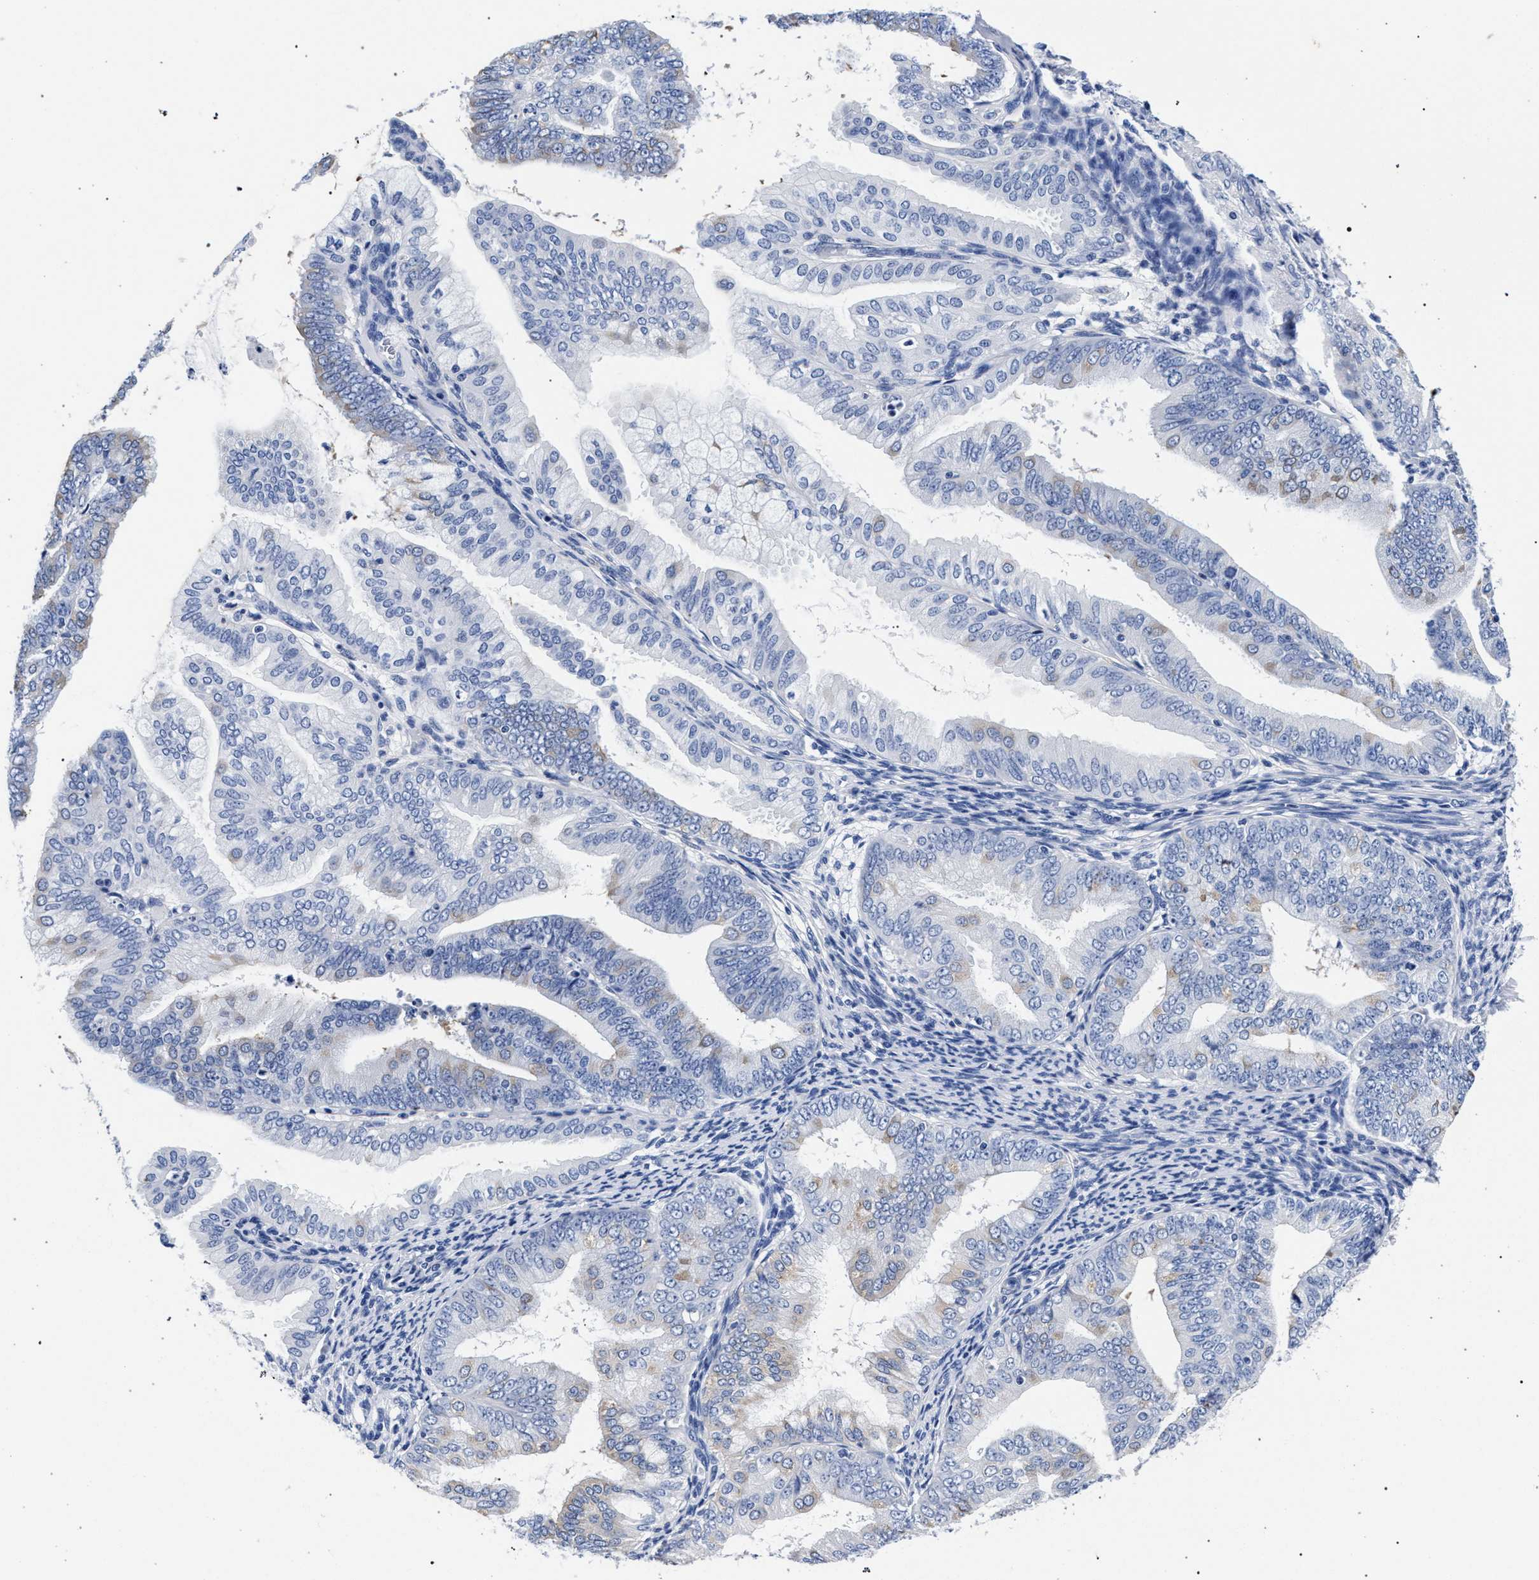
{"staining": {"intensity": "negative", "quantity": "none", "location": "none"}, "tissue": "endometrial cancer", "cell_type": "Tumor cells", "image_type": "cancer", "snomed": [{"axis": "morphology", "description": "Adenocarcinoma, NOS"}, {"axis": "topography", "description": "Endometrium"}], "caption": "High power microscopy micrograph of an immunohistochemistry (IHC) histopathology image of endometrial adenocarcinoma, revealing no significant positivity in tumor cells.", "gene": "AKAP4", "patient": {"sex": "female", "age": 63}}